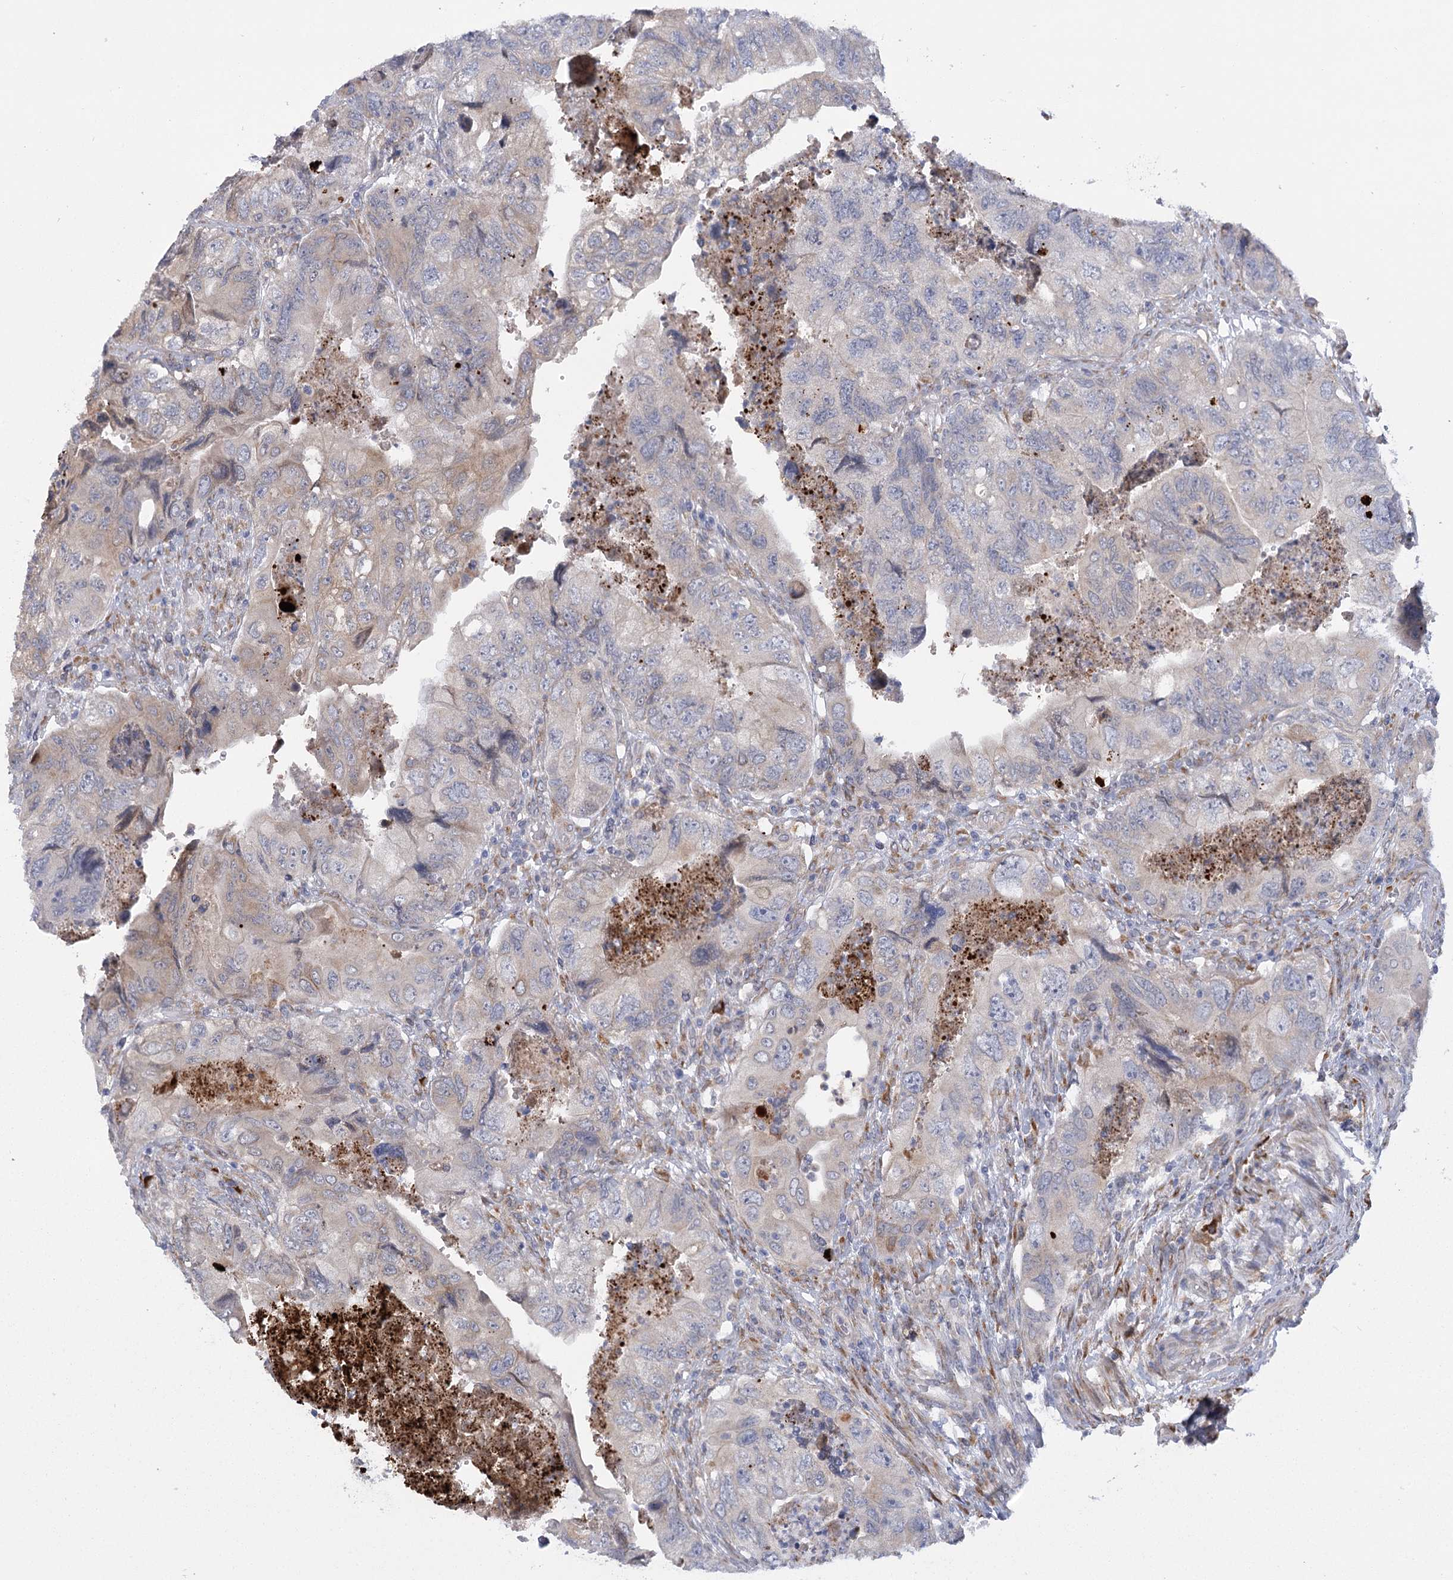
{"staining": {"intensity": "weak", "quantity": "<25%", "location": "cytoplasmic/membranous"}, "tissue": "colorectal cancer", "cell_type": "Tumor cells", "image_type": "cancer", "snomed": [{"axis": "morphology", "description": "Adenocarcinoma, NOS"}, {"axis": "topography", "description": "Rectum"}], "caption": "Tumor cells show no significant protein positivity in colorectal cancer. Brightfield microscopy of IHC stained with DAB (3,3'-diaminobenzidine) (brown) and hematoxylin (blue), captured at high magnification.", "gene": "NCKAP5", "patient": {"sex": "male", "age": 63}}